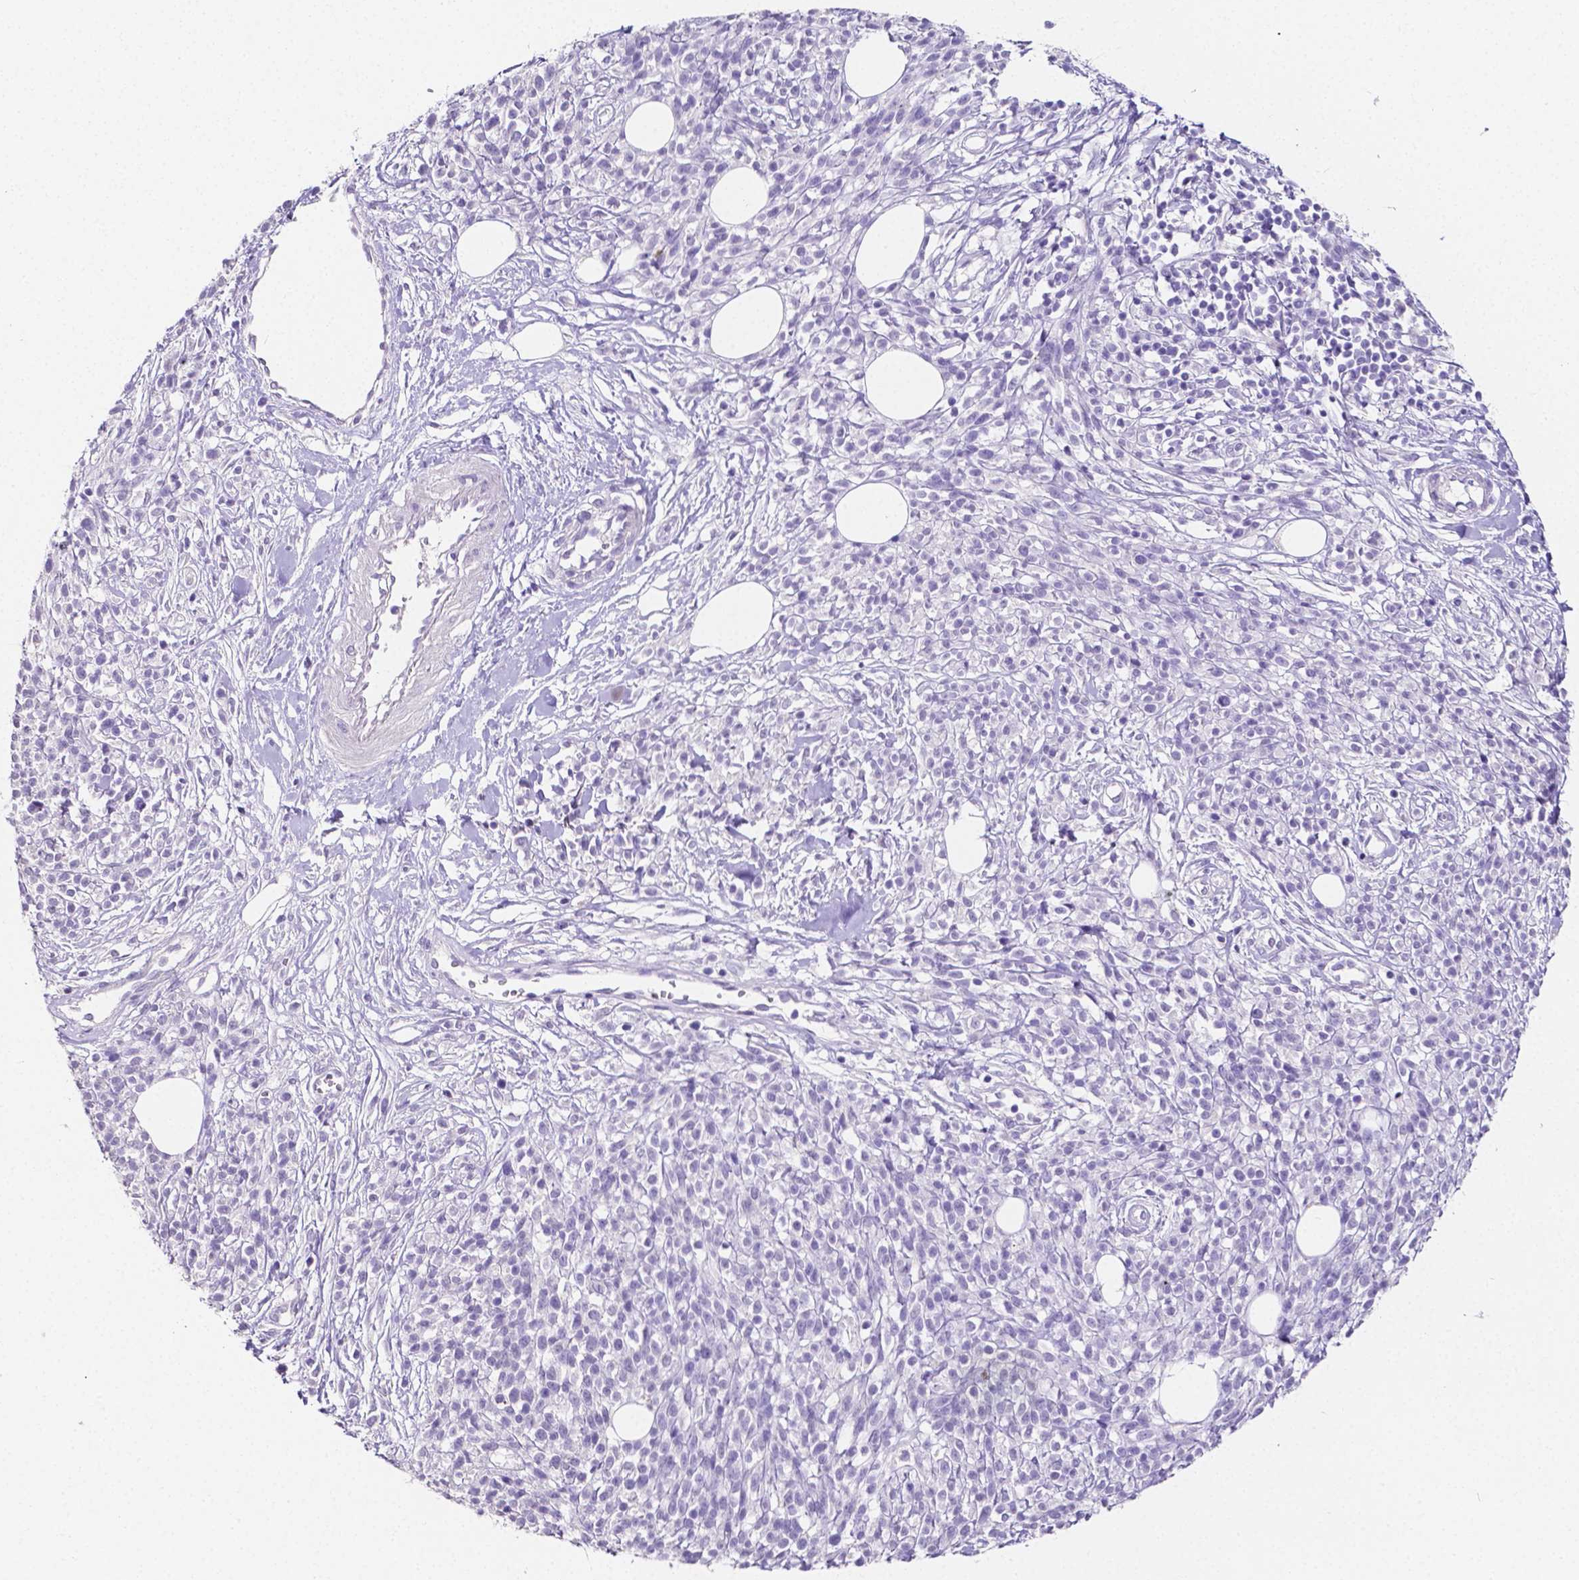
{"staining": {"intensity": "negative", "quantity": "none", "location": "none"}, "tissue": "melanoma", "cell_type": "Tumor cells", "image_type": "cancer", "snomed": [{"axis": "morphology", "description": "Malignant melanoma, NOS"}, {"axis": "topography", "description": "Skin"}, {"axis": "topography", "description": "Skin of trunk"}], "caption": "This is an immunohistochemistry image of human melanoma. There is no positivity in tumor cells.", "gene": "SLC22A2", "patient": {"sex": "male", "age": 74}}